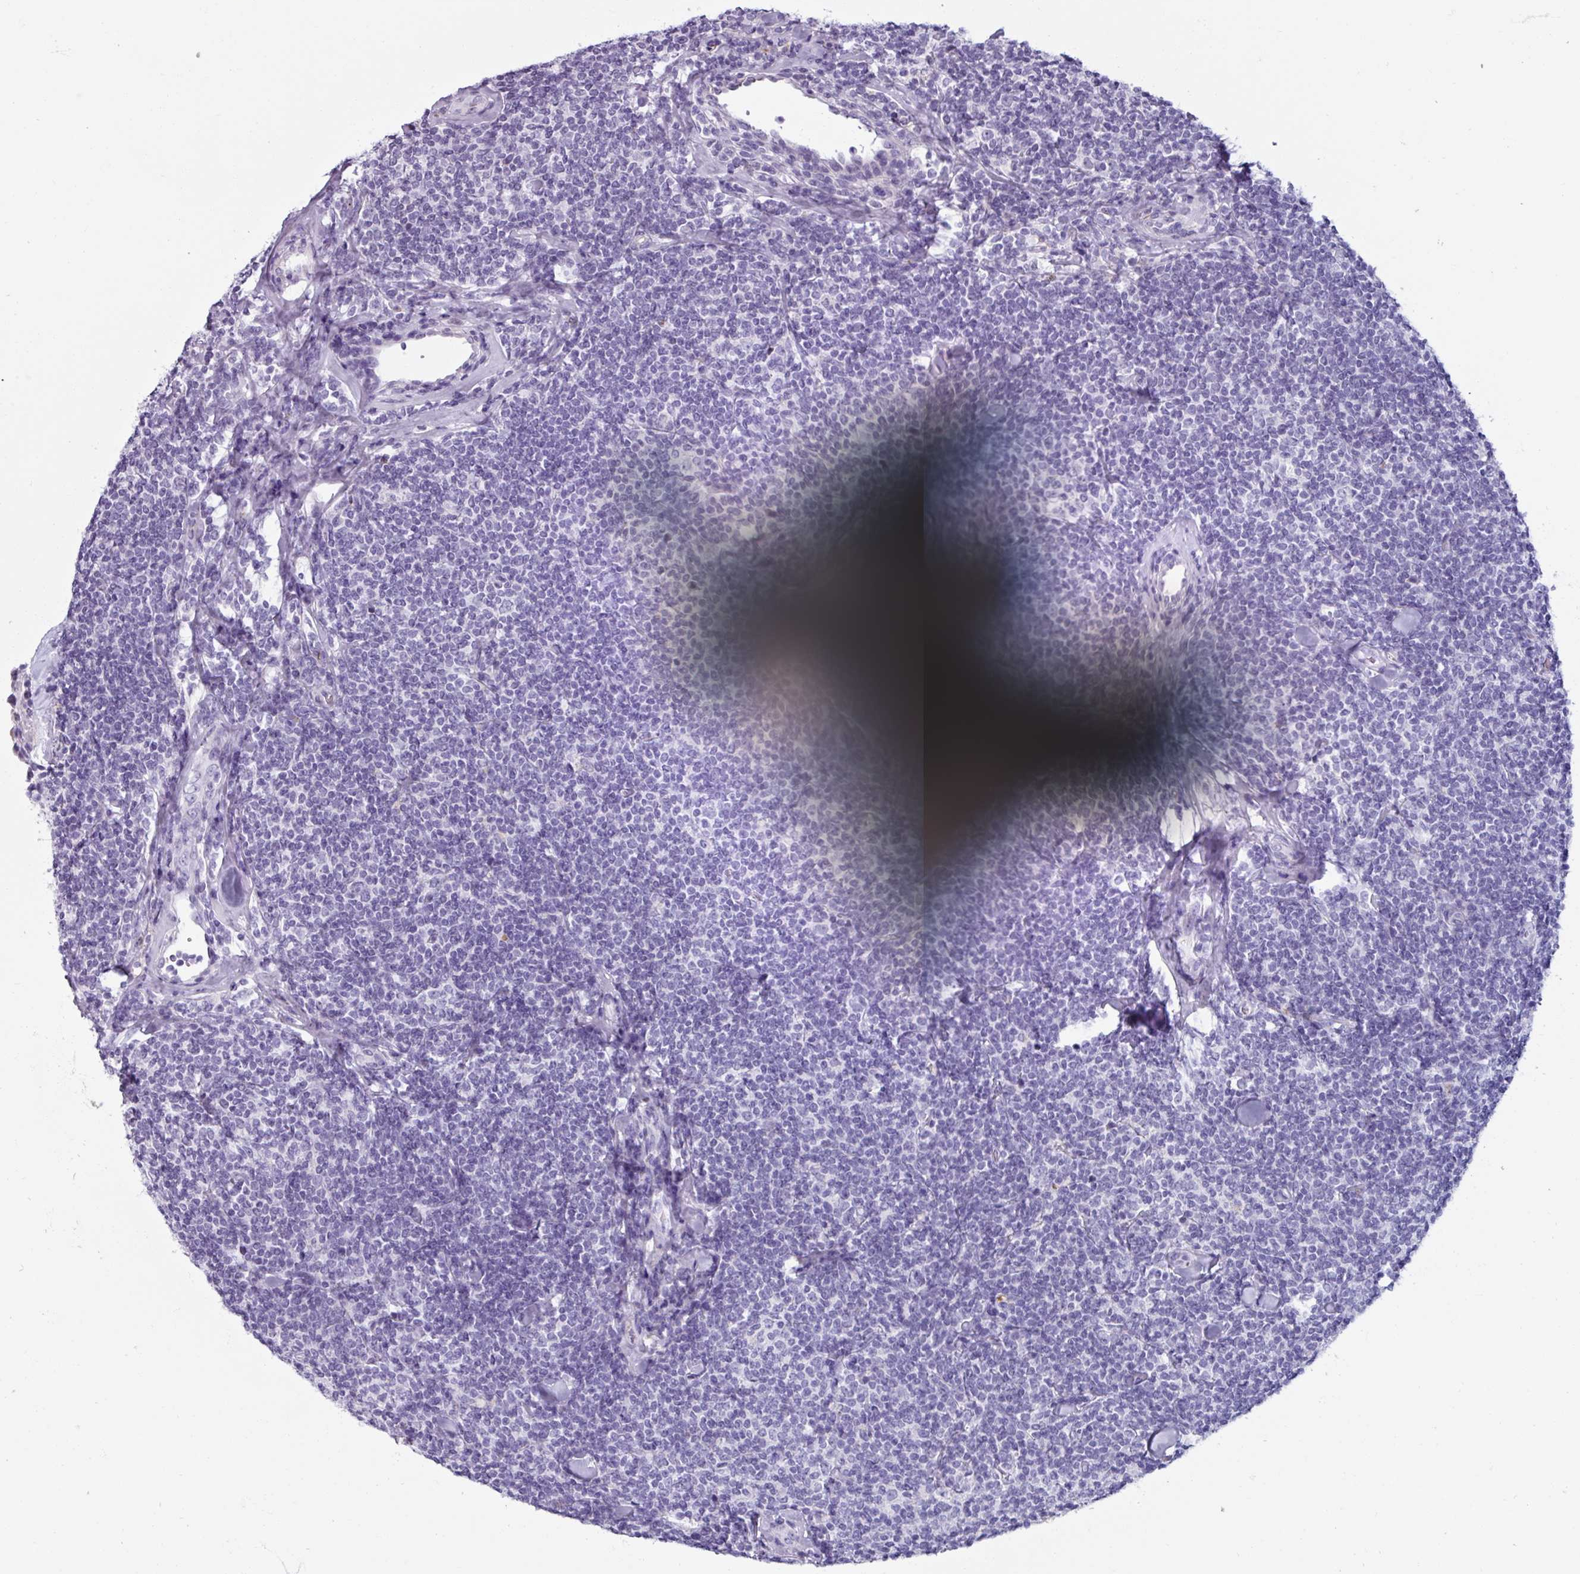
{"staining": {"intensity": "negative", "quantity": "none", "location": "none"}, "tissue": "lymphoma", "cell_type": "Tumor cells", "image_type": "cancer", "snomed": [{"axis": "morphology", "description": "Malignant lymphoma, non-Hodgkin's type, Low grade"}, {"axis": "topography", "description": "Lymph node"}], "caption": "High magnification brightfield microscopy of low-grade malignant lymphoma, non-Hodgkin's type stained with DAB (brown) and counterstained with hematoxylin (blue): tumor cells show no significant positivity.", "gene": "SPESP1", "patient": {"sex": "female", "age": 56}}